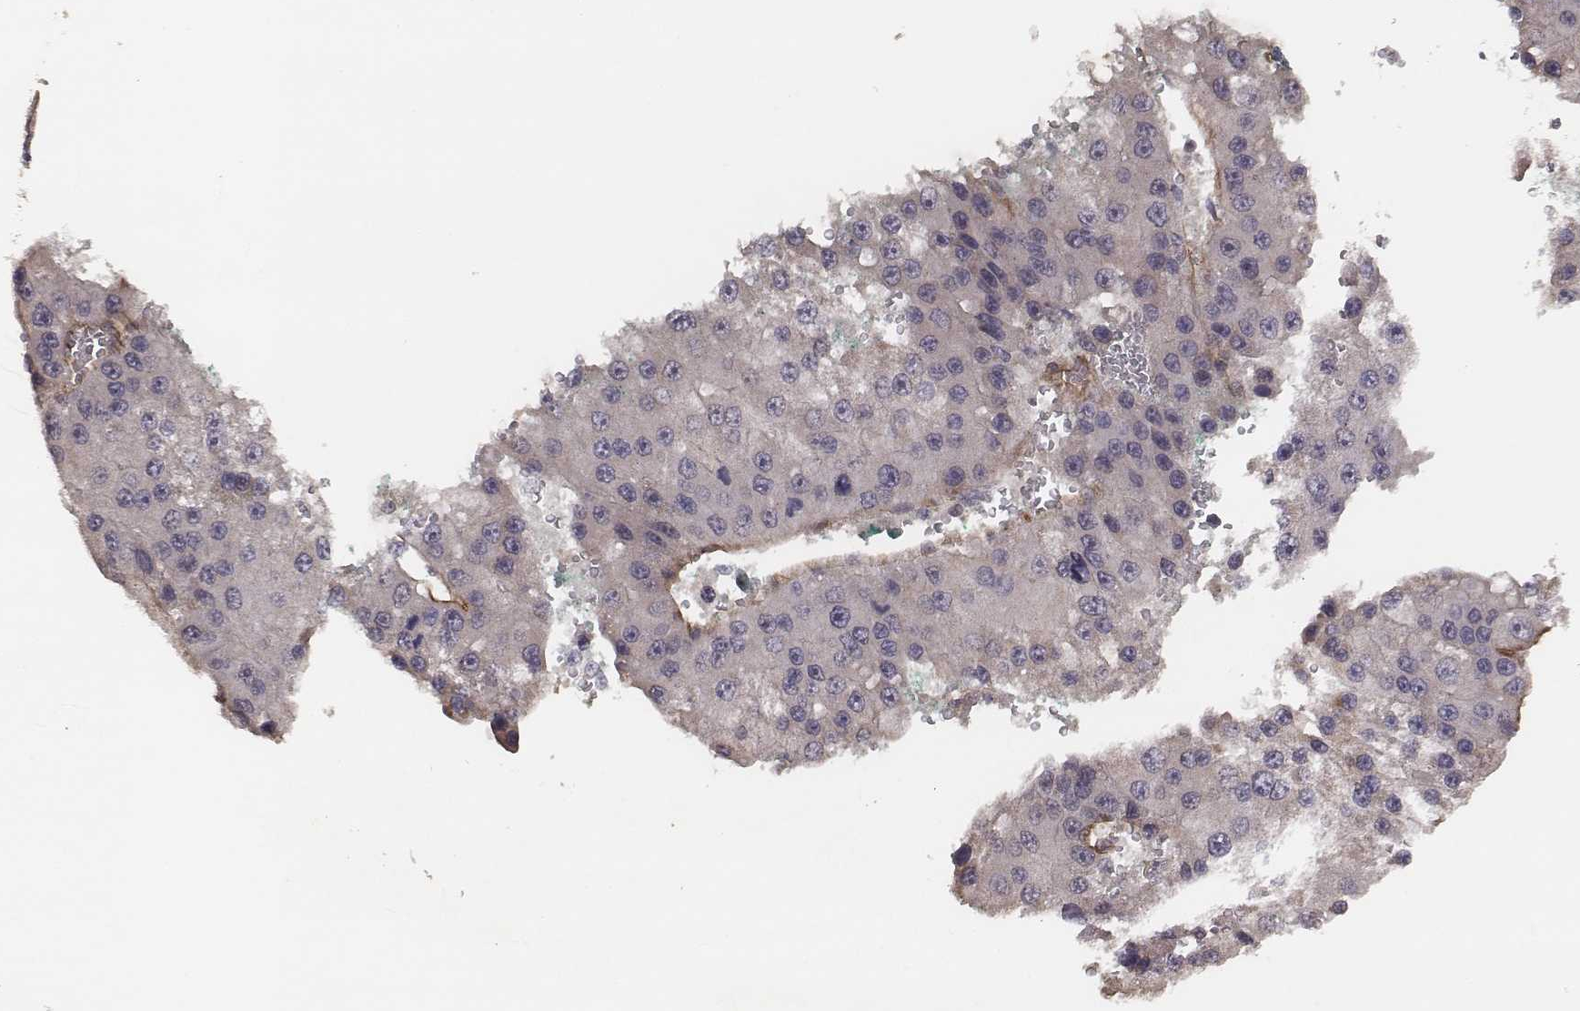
{"staining": {"intensity": "negative", "quantity": "none", "location": "none"}, "tissue": "liver cancer", "cell_type": "Tumor cells", "image_type": "cancer", "snomed": [{"axis": "morphology", "description": "Carcinoma, Hepatocellular, NOS"}, {"axis": "topography", "description": "Liver"}], "caption": "Liver hepatocellular carcinoma was stained to show a protein in brown. There is no significant positivity in tumor cells. The staining is performed using DAB (3,3'-diaminobenzidine) brown chromogen with nuclei counter-stained in using hematoxylin.", "gene": "PTPRG", "patient": {"sex": "female", "age": 73}}